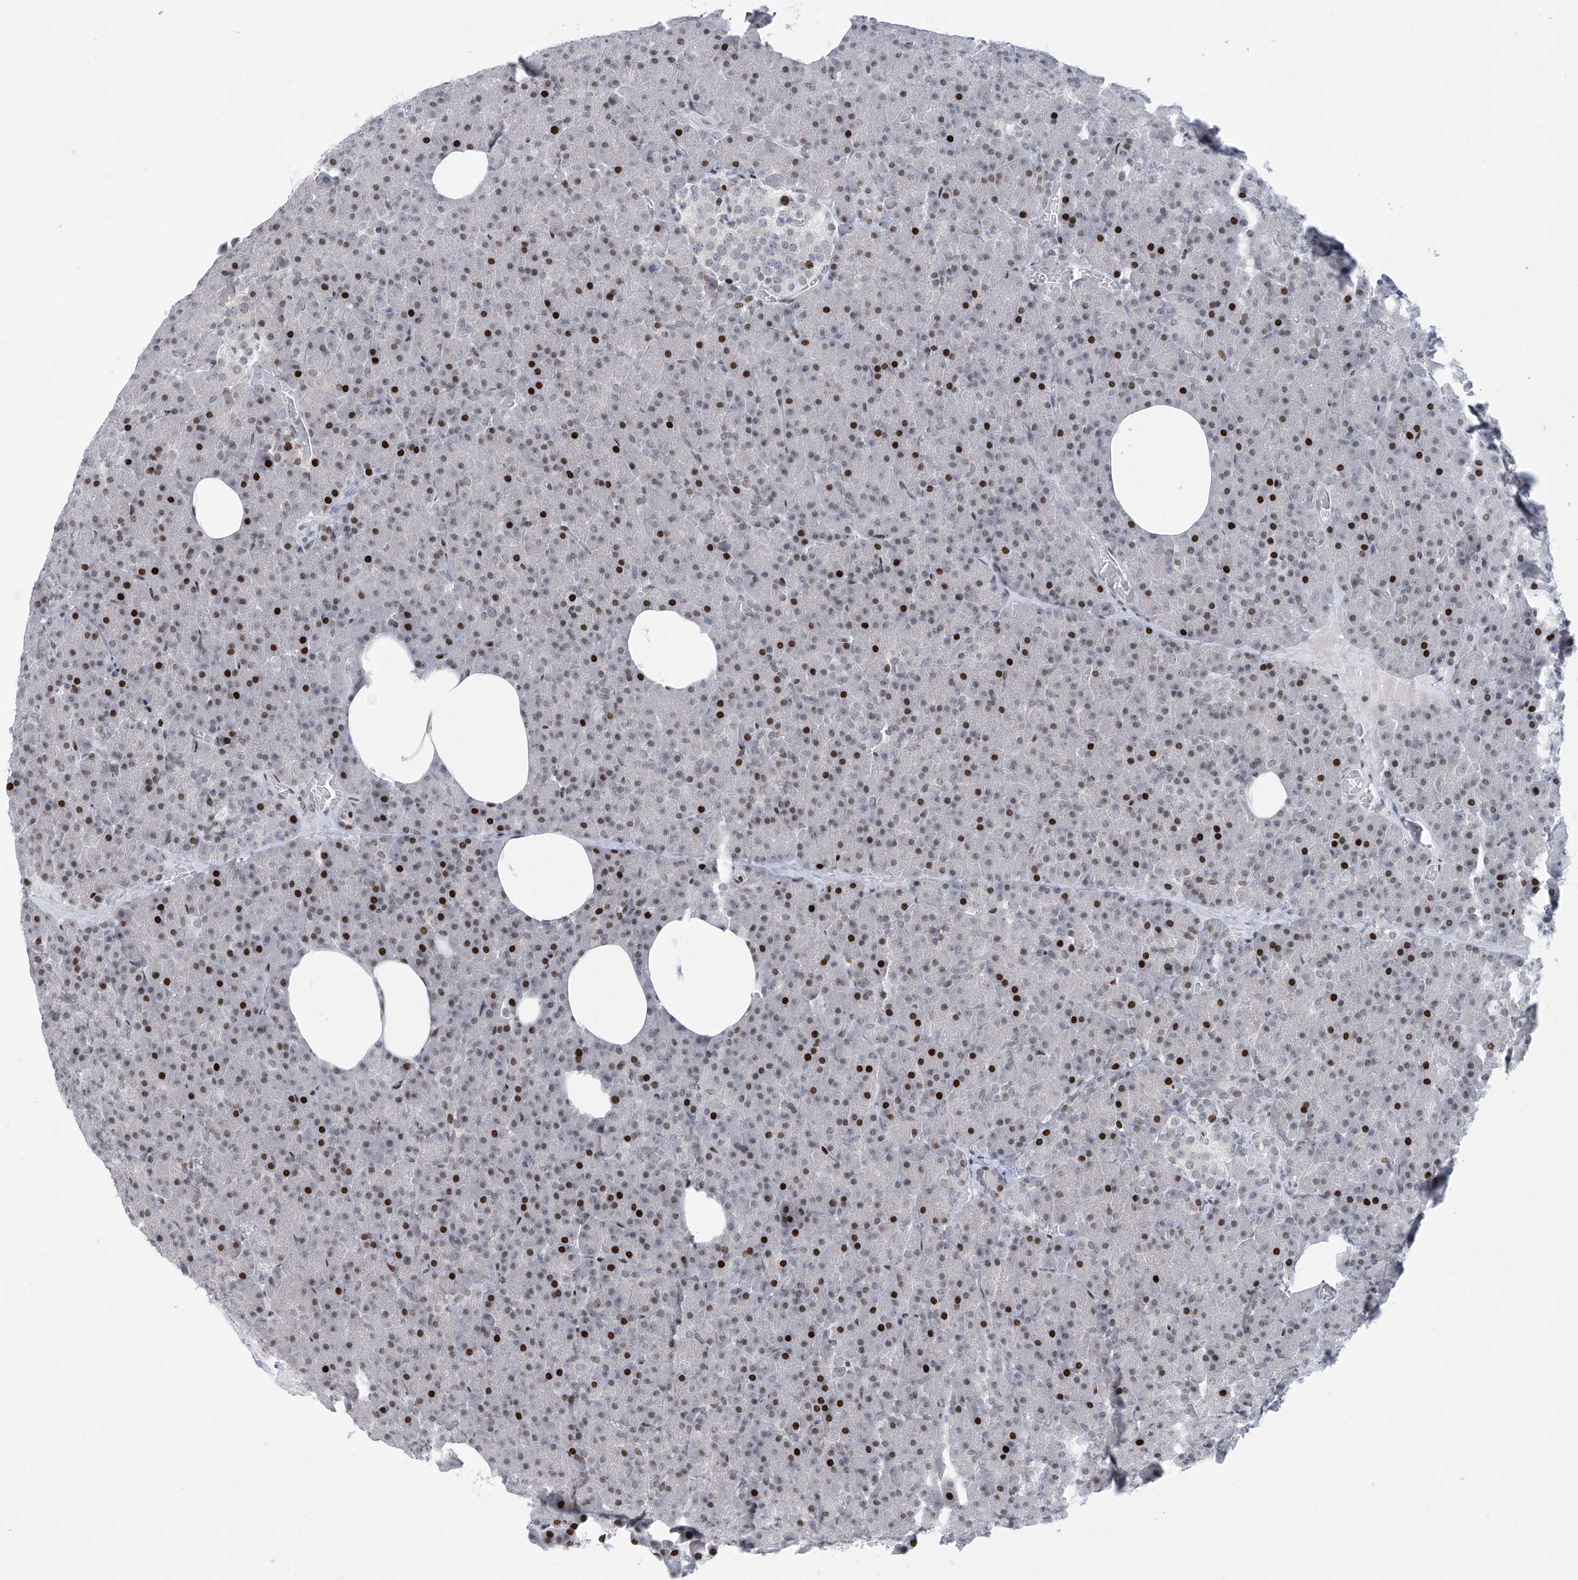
{"staining": {"intensity": "strong", "quantity": "25%-75%", "location": "nuclear"}, "tissue": "pancreas", "cell_type": "Exocrine glandular cells", "image_type": "normal", "snomed": [{"axis": "morphology", "description": "Normal tissue, NOS"}, {"axis": "morphology", "description": "Carcinoid, malignant, NOS"}, {"axis": "topography", "description": "Pancreas"}], "caption": "IHC (DAB (3,3'-diaminobenzidine)) staining of benign human pancreas reveals strong nuclear protein staining in approximately 25%-75% of exocrine glandular cells. The protein of interest is shown in brown color, while the nuclei are stained blue.", "gene": "RFX7", "patient": {"sex": "female", "age": 35}}